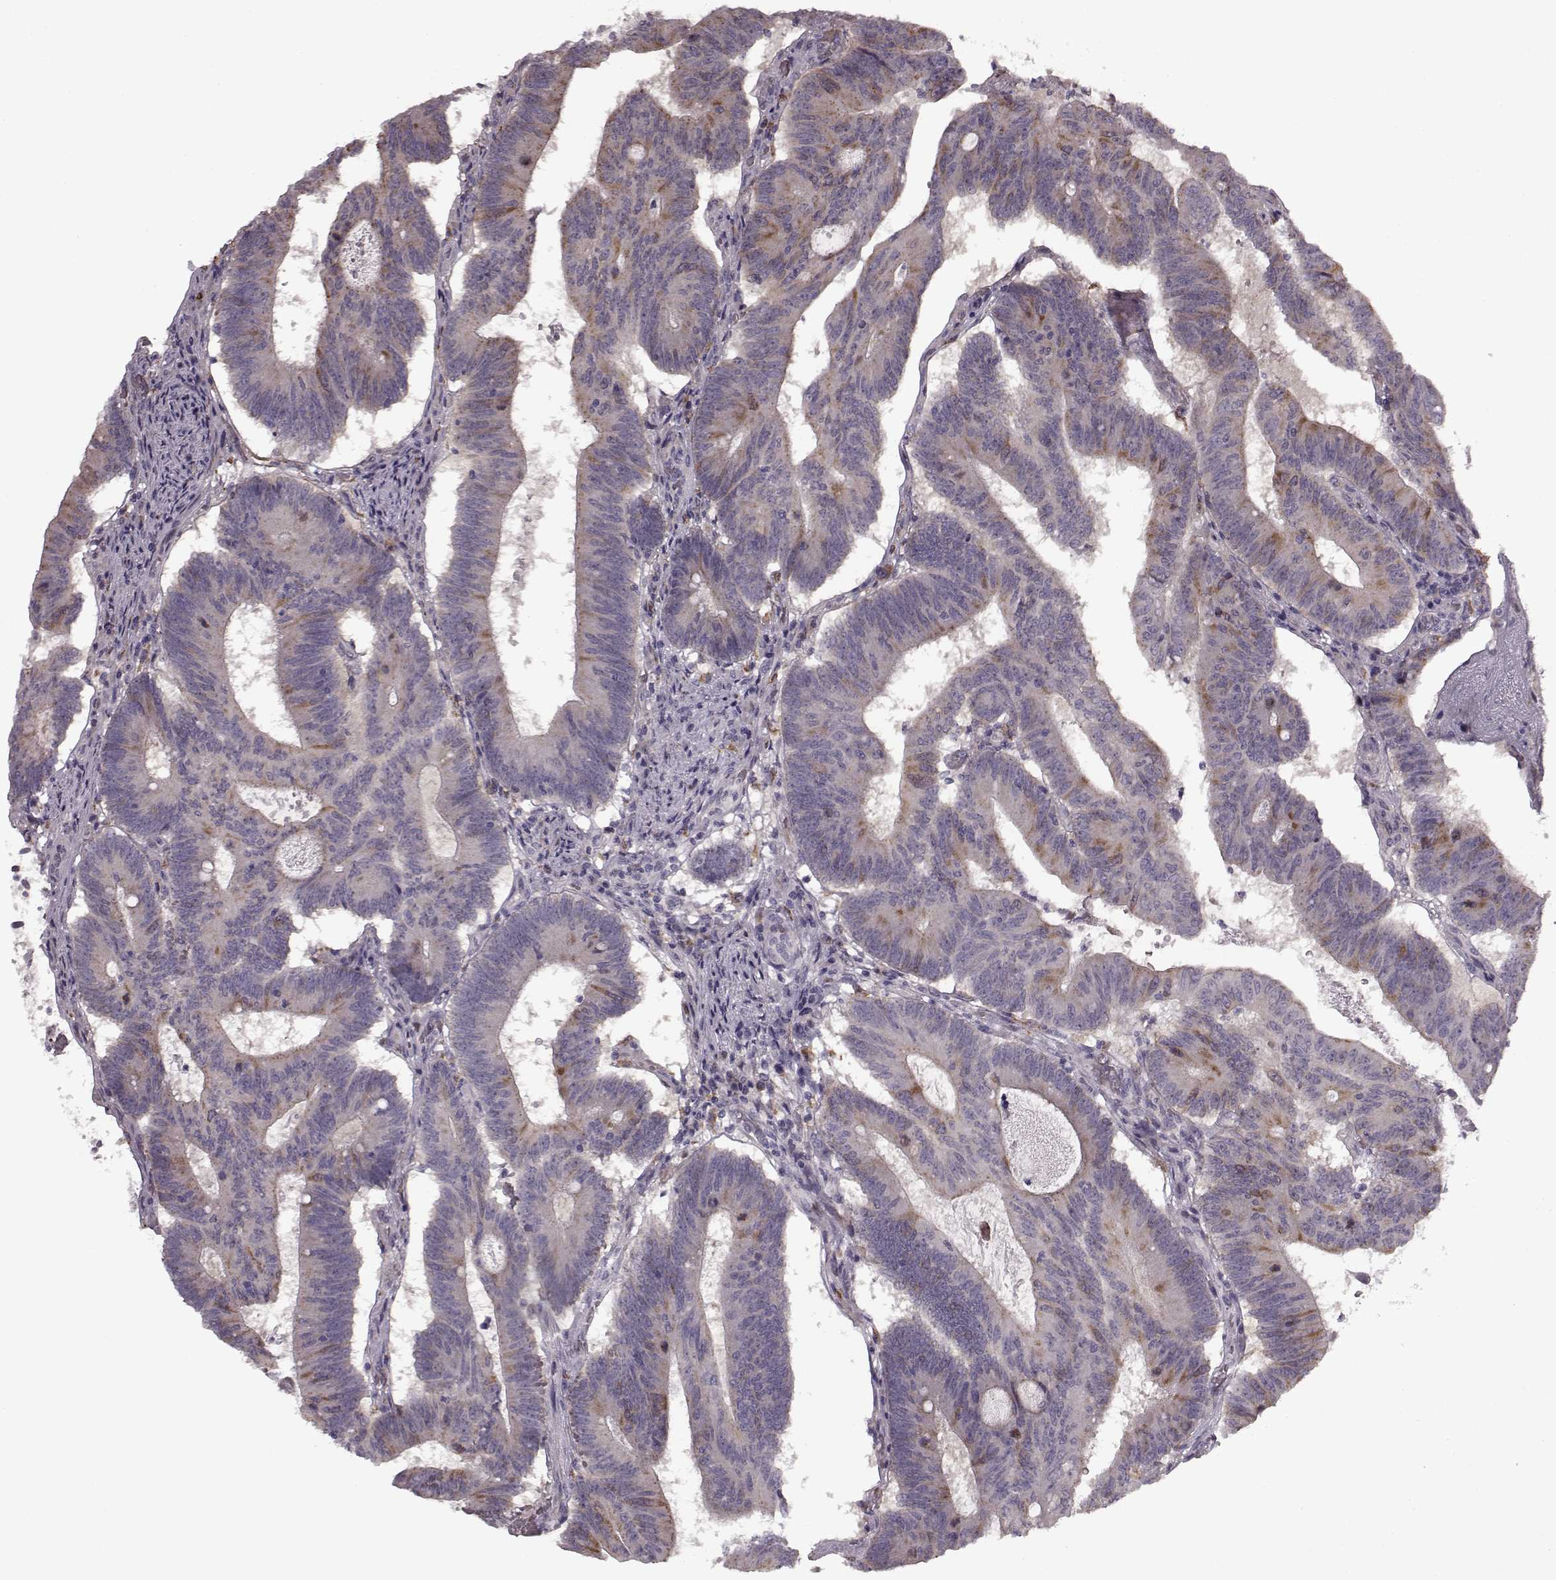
{"staining": {"intensity": "moderate", "quantity": "<25%", "location": "cytoplasmic/membranous"}, "tissue": "colorectal cancer", "cell_type": "Tumor cells", "image_type": "cancer", "snomed": [{"axis": "morphology", "description": "Adenocarcinoma, NOS"}, {"axis": "topography", "description": "Colon"}], "caption": "Colorectal cancer stained for a protein shows moderate cytoplasmic/membranous positivity in tumor cells.", "gene": "HMMR", "patient": {"sex": "female", "age": 70}}